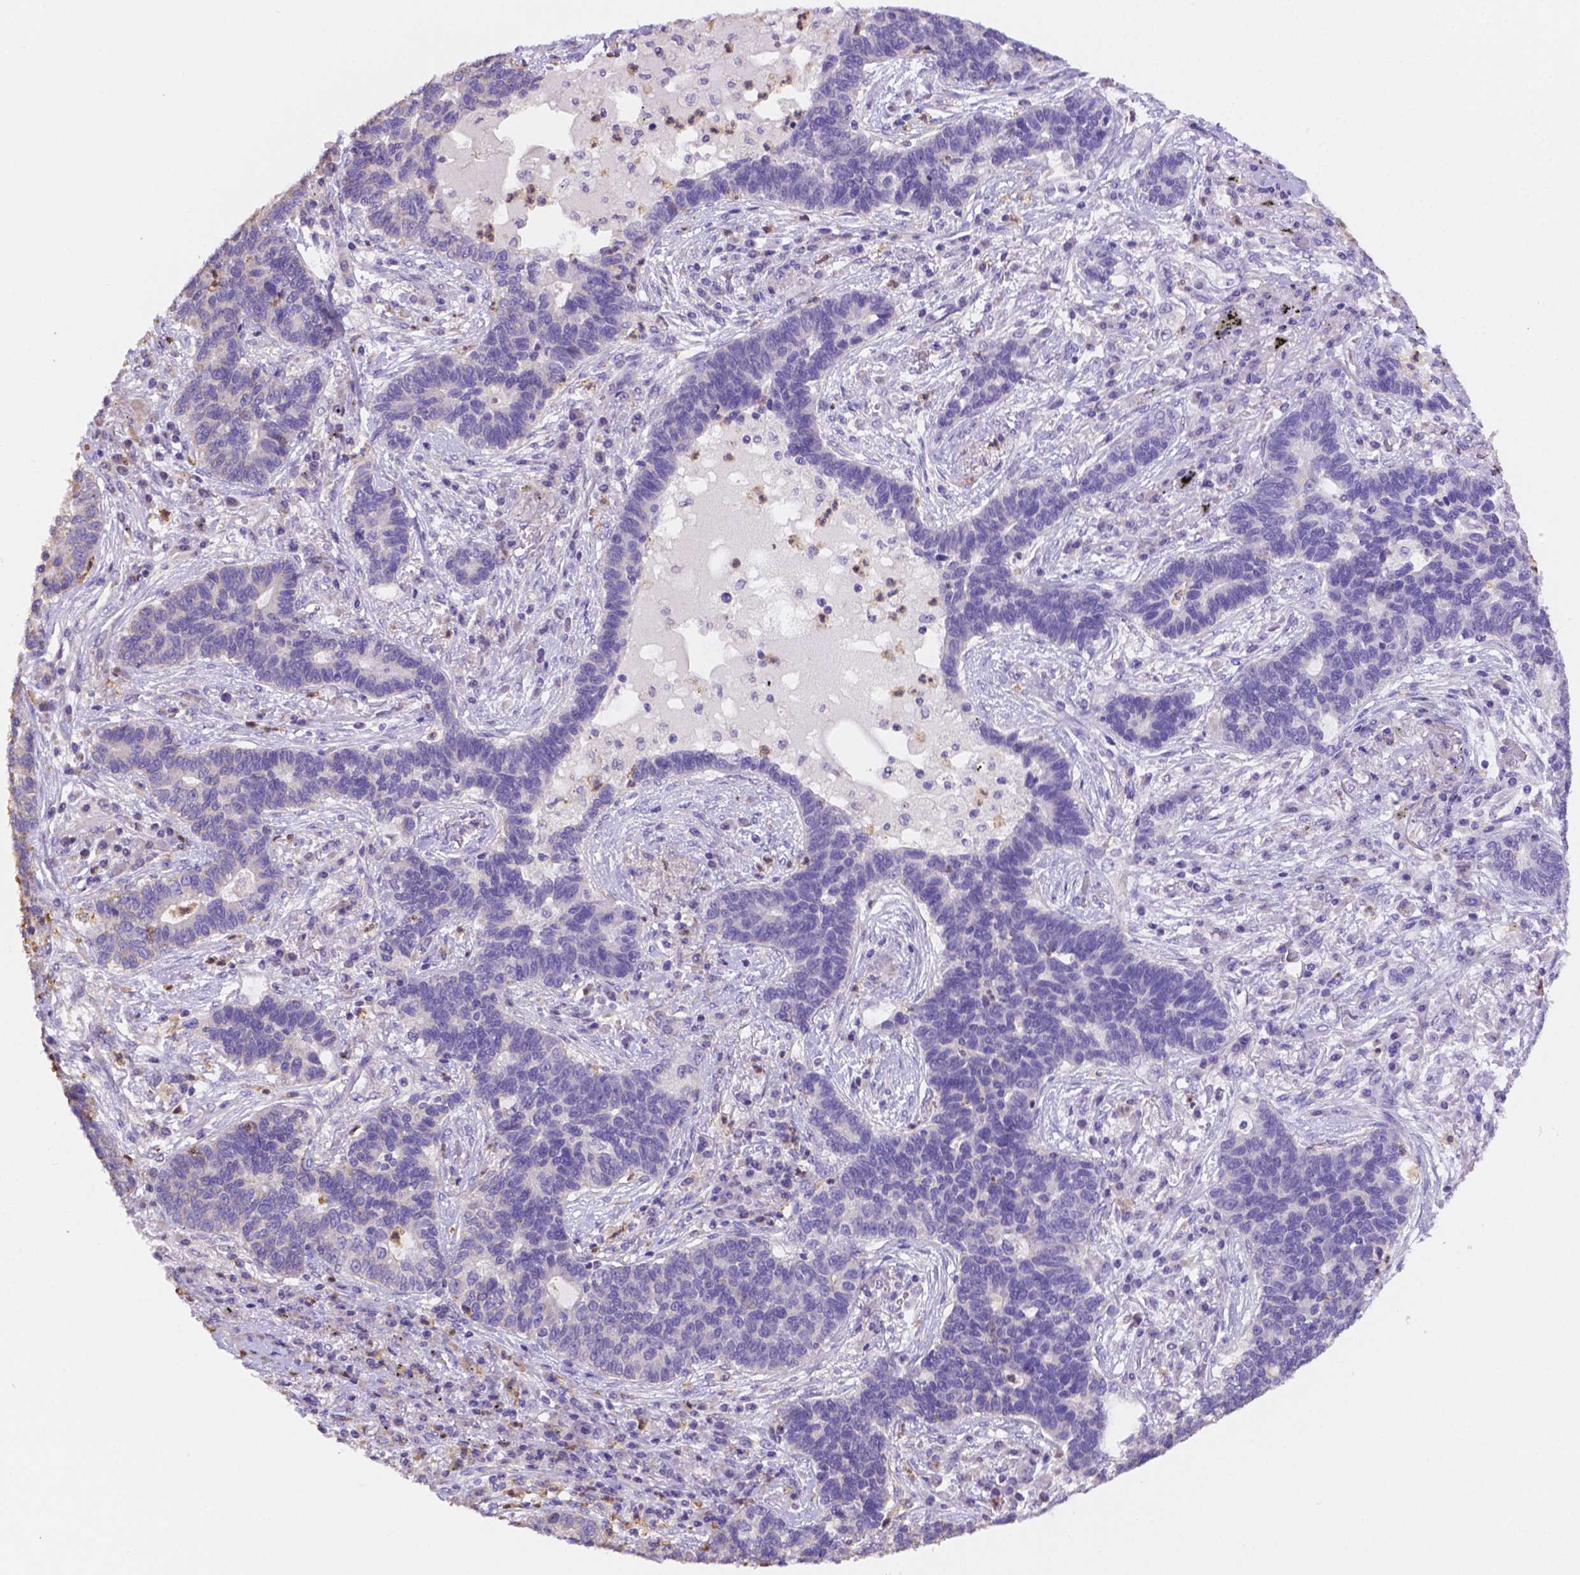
{"staining": {"intensity": "negative", "quantity": "none", "location": "none"}, "tissue": "lung cancer", "cell_type": "Tumor cells", "image_type": "cancer", "snomed": [{"axis": "morphology", "description": "Adenocarcinoma, NOS"}, {"axis": "topography", "description": "Lung"}], "caption": "Histopathology image shows no significant protein staining in tumor cells of adenocarcinoma (lung). Brightfield microscopy of immunohistochemistry stained with DAB (3,3'-diaminobenzidine) (brown) and hematoxylin (blue), captured at high magnification.", "gene": "NXPE2", "patient": {"sex": "female", "age": 57}}